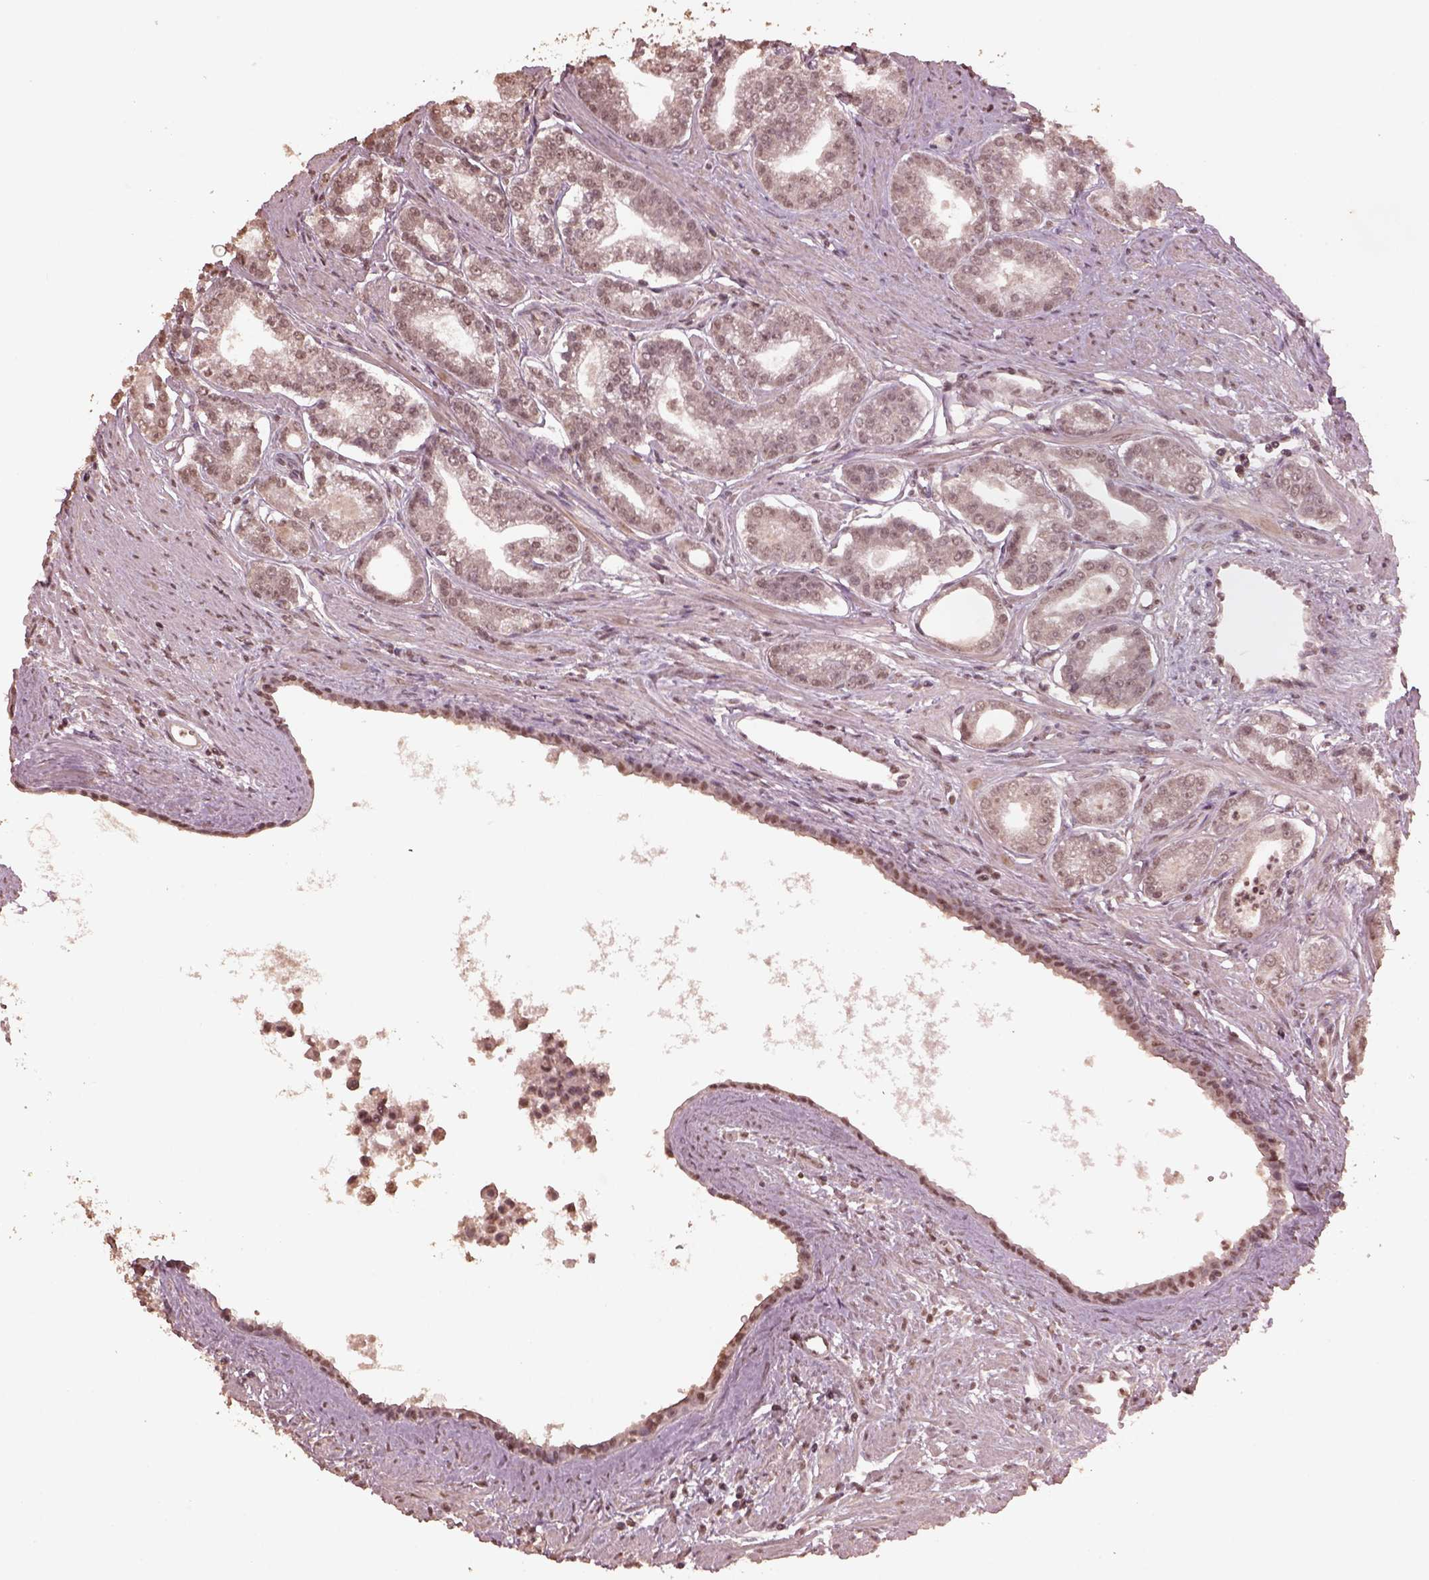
{"staining": {"intensity": "weak", "quantity": "<25%", "location": "nuclear"}, "tissue": "prostate cancer", "cell_type": "Tumor cells", "image_type": "cancer", "snomed": [{"axis": "morphology", "description": "Adenocarcinoma, NOS"}, {"axis": "topography", "description": "Prostate"}], "caption": "Human prostate adenocarcinoma stained for a protein using IHC demonstrates no expression in tumor cells.", "gene": "CPT1C", "patient": {"sex": "male", "age": 71}}